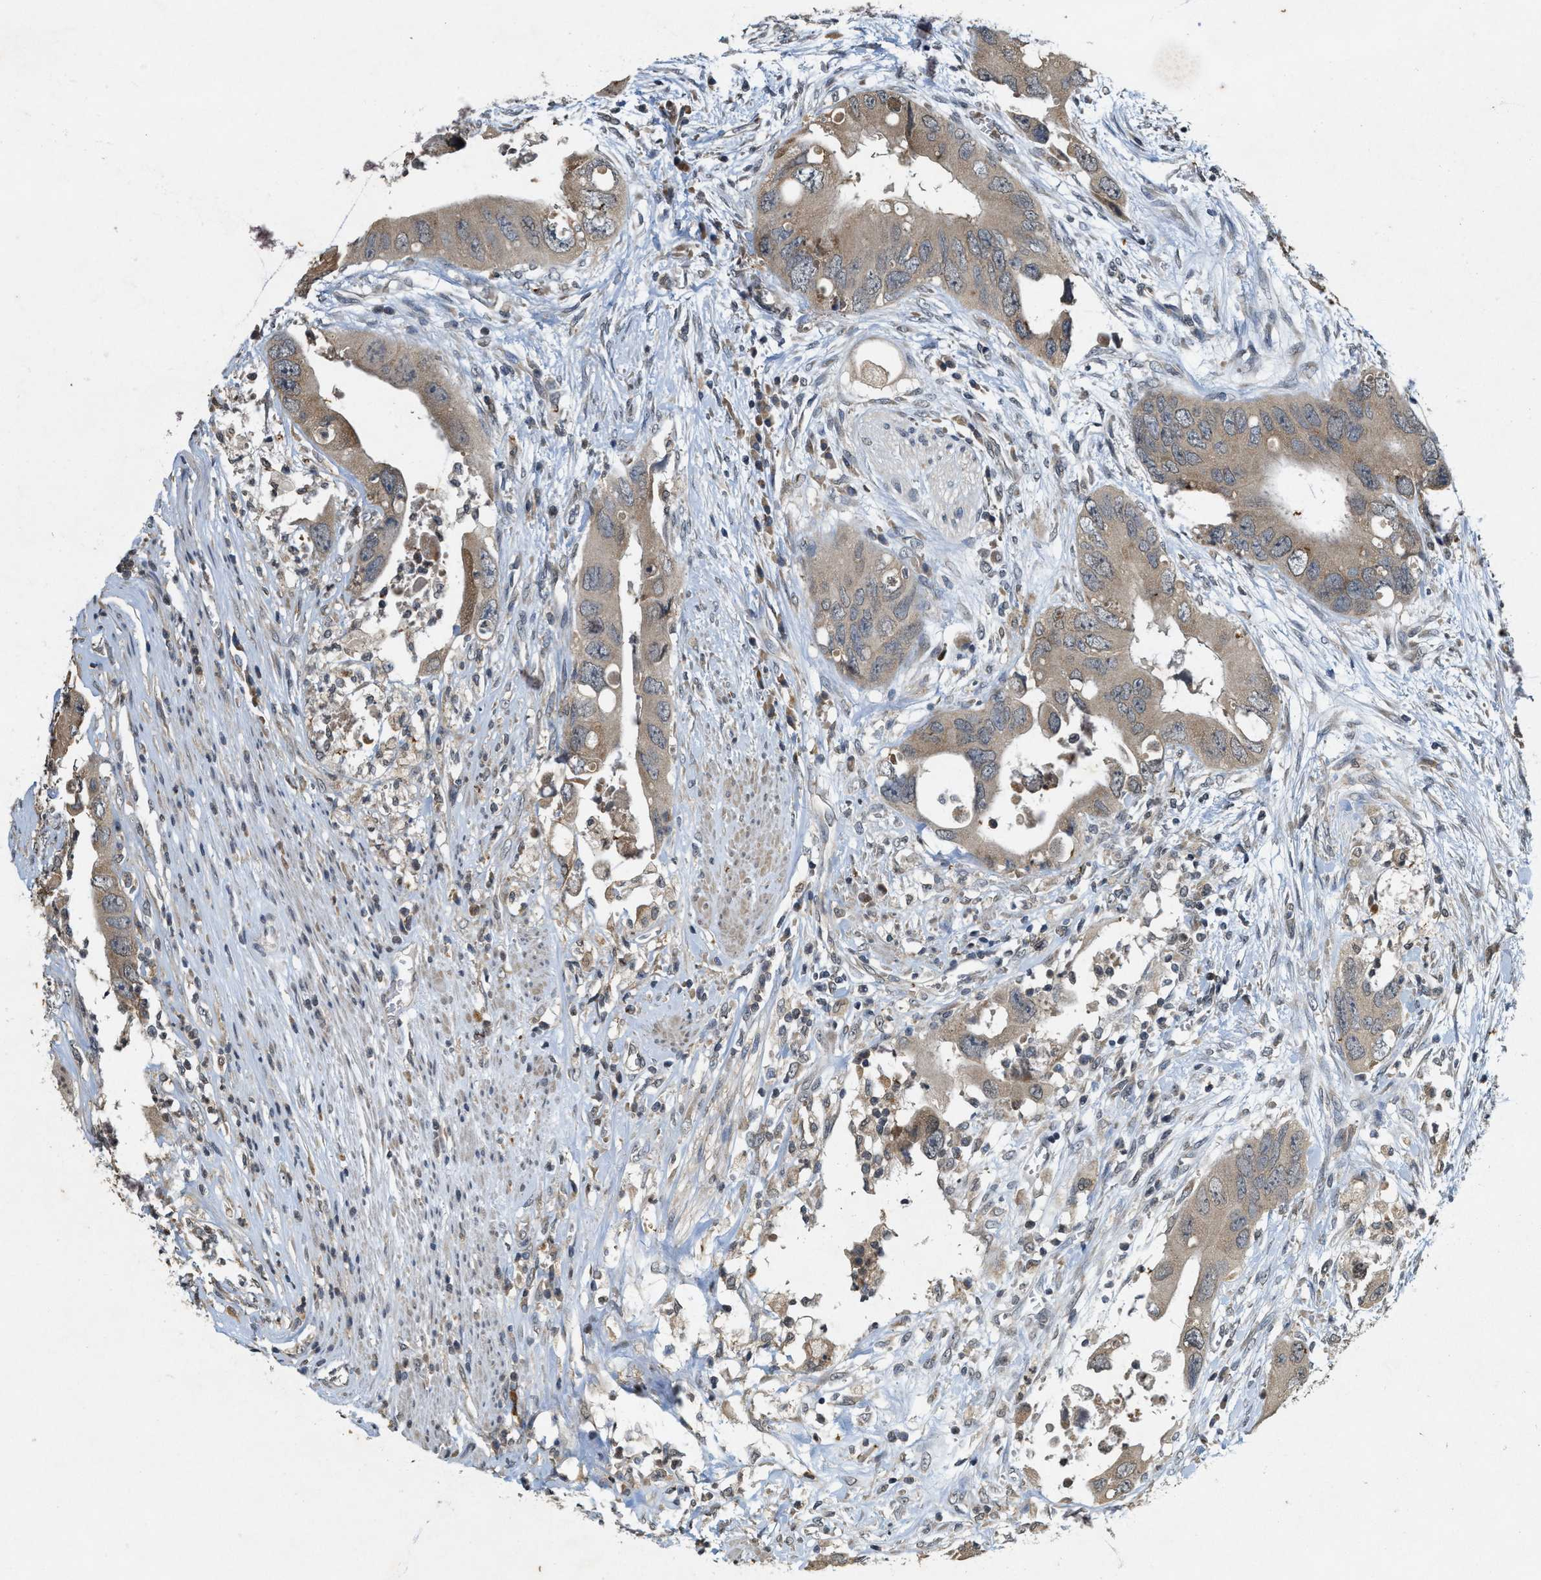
{"staining": {"intensity": "weak", "quantity": "25%-75%", "location": "cytoplasmic/membranous"}, "tissue": "colorectal cancer", "cell_type": "Tumor cells", "image_type": "cancer", "snomed": [{"axis": "morphology", "description": "Adenocarcinoma, NOS"}, {"axis": "topography", "description": "Rectum"}], "caption": "Immunohistochemistry (IHC) histopathology image of neoplastic tissue: colorectal cancer stained using immunohistochemistry exhibits low levels of weak protein expression localized specifically in the cytoplasmic/membranous of tumor cells, appearing as a cytoplasmic/membranous brown color.", "gene": "KIF21A", "patient": {"sex": "male", "age": 70}}